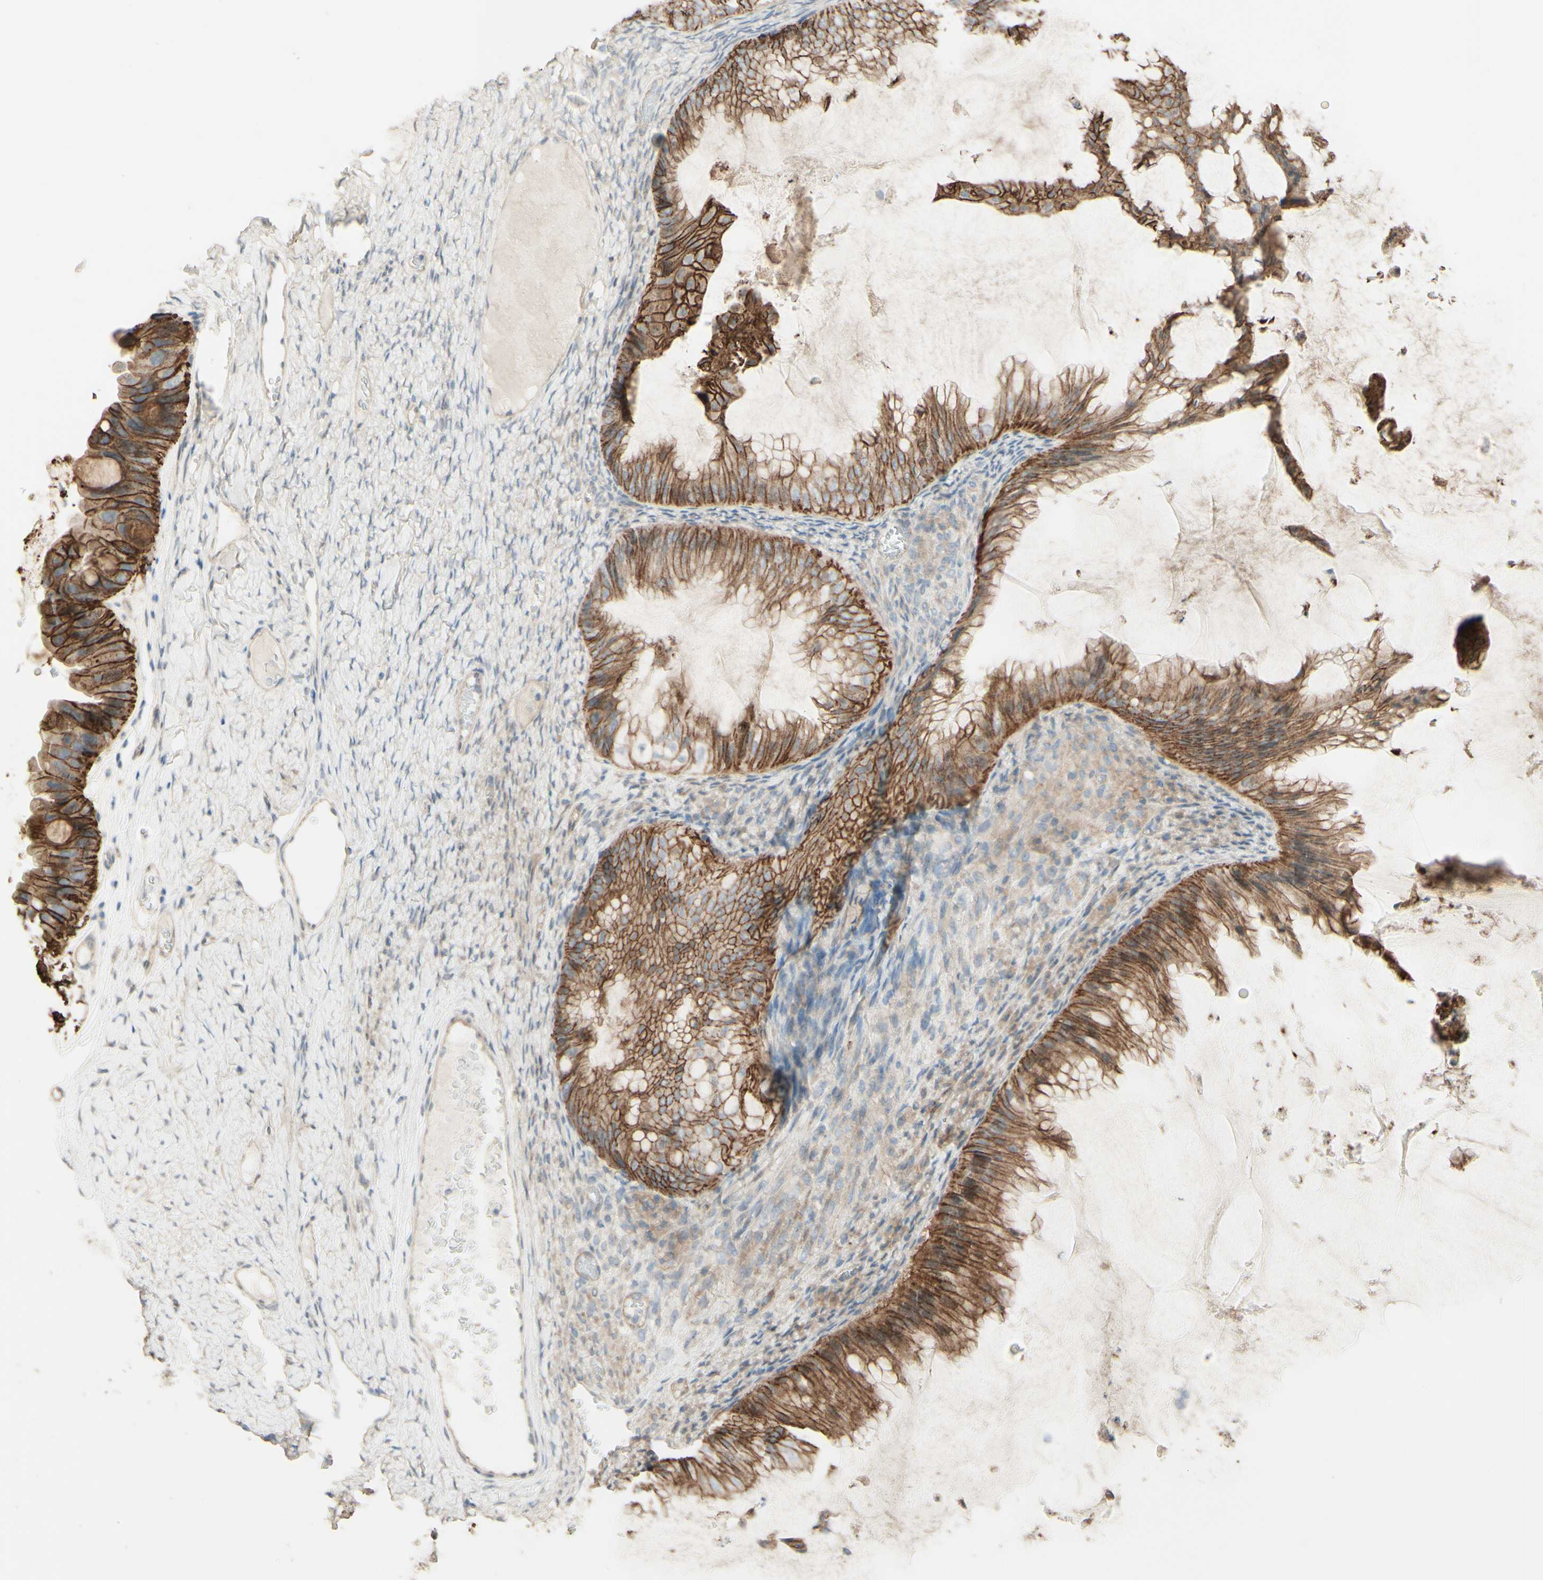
{"staining": {"intensity": "moderate", "quantity": ">75%", "location": "cytoplasmic/membranous"}, "tissue": "ovarian cancer", "cell_type": "Tumor cells", "image_type": "cancer", "snomed": [{"axis": "morphology", "description": "Cystadenocarcinoma, mucinous, NOS"}, {"axis": "topography", "description": "Ovary"}], "caption": "IHC (DAB) staining of ovarian cancer (mucinous cystadenocarcinoma) demonstrates moderate cytoplasmic/membranous protein expression in about >75% of tumor cells.", "gene": "RNF149", "patient": {"sex": "female", "age": 61}}